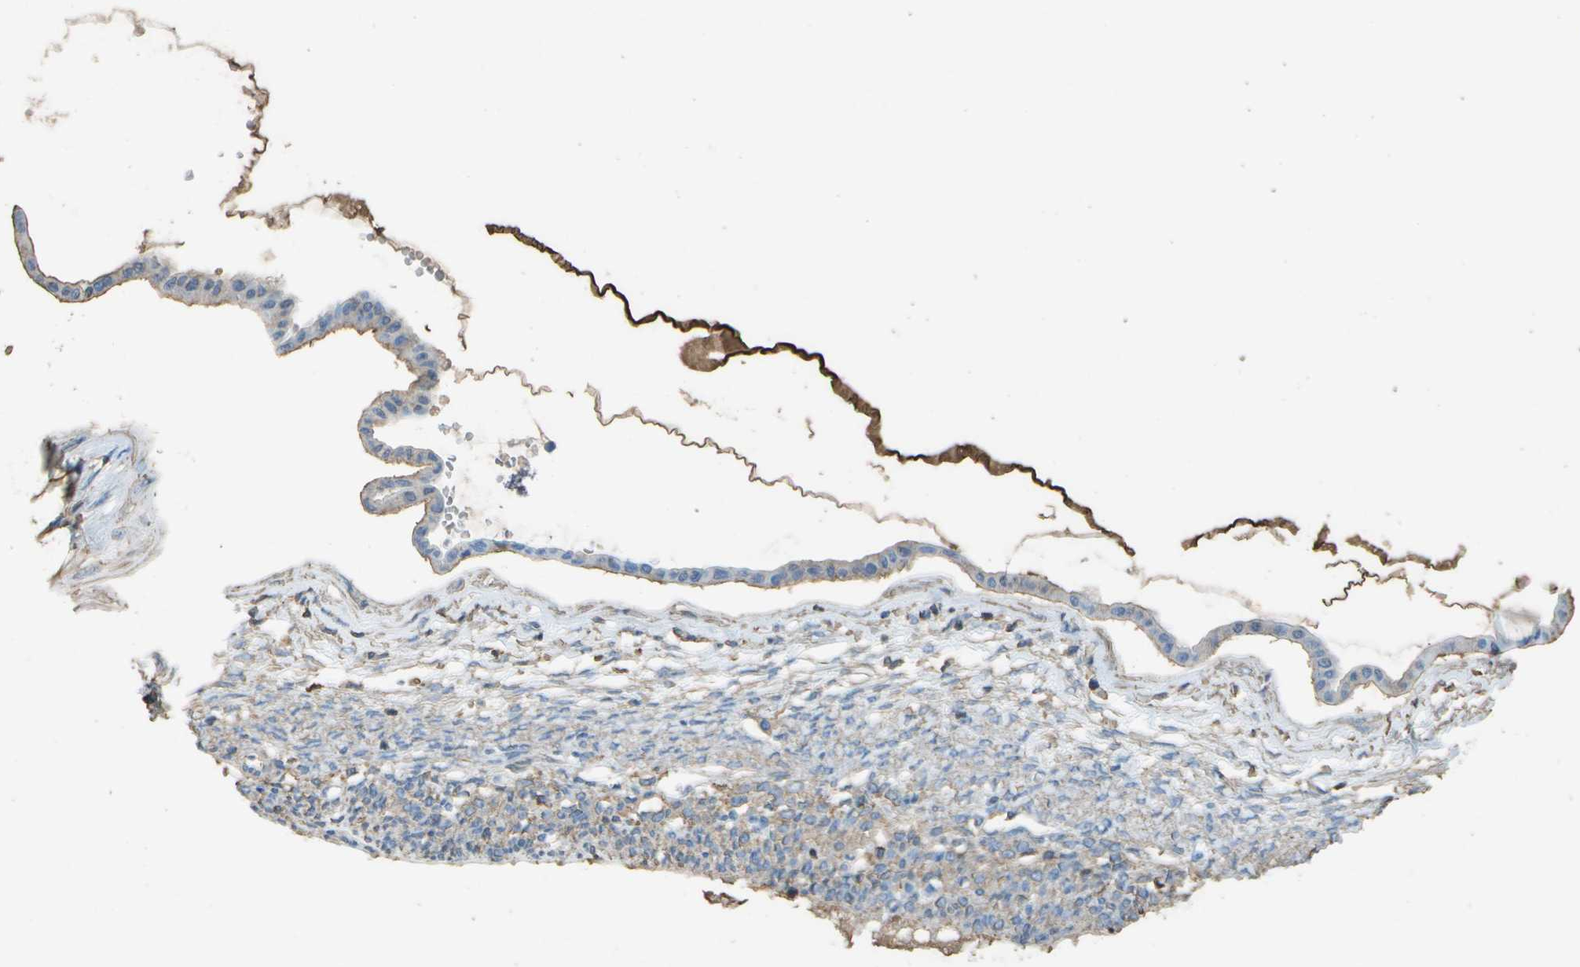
{"staining": {"intensity": "weak", "quantity": "25%-75%", "location": "cytoplasmic/membranous"}, "tissue": "ovarian cancer", "cell_type": "Tumor cells", "image_type": "cancer", "snomed": [{"axis": "morphology", "description": "Cystadenocarcinoma, mucinous, NOS"}, {"axis": "topography", "description": "Ovary"}], "caption": "Mucinous cystadenocarcinoma (ovarian) stained with immunohistochemistry exhibits weak cytoplasmic/membranous expression in about 25%-75% of tumor cells.", "gene": "CYP4F11", "patient": {"sex": "female", "age": 73}}